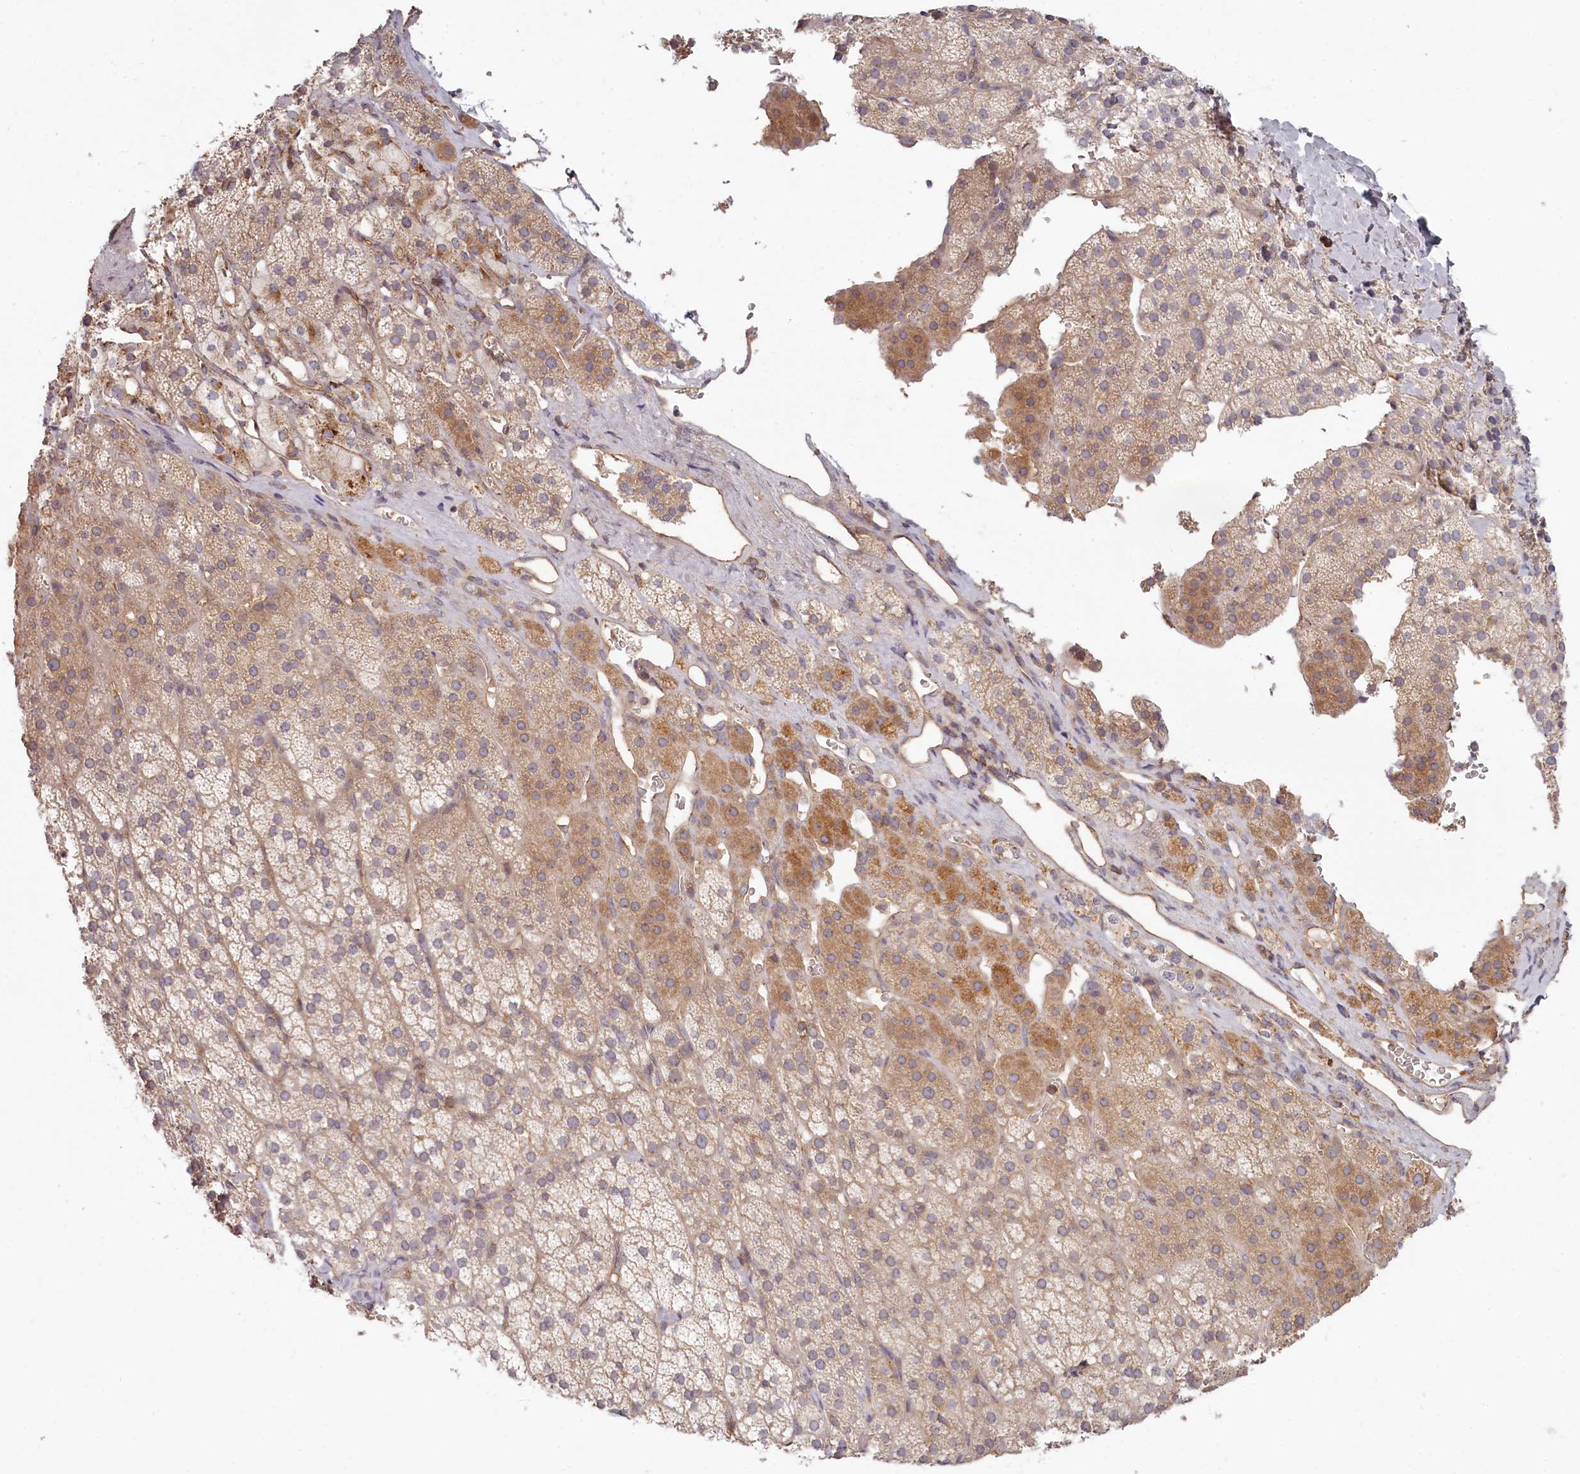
{"staining": {"intensity": "moderate", "quantity": "25%-75%", "location": "cytoplasmic/membranous"}, "tissue": "adrenal gland", "cell_type": "Glandular cells", "image_type": "normal", "snomed": [{"axis": "morphology", "description": "Normal tissue, NOS"}, {"axis": "topography", "description": "Adrenal gland"}], "caption": "Protein positivity by immunohistochemistry demonstrates moderate cytoplasmic/membranous expression in approximately 25%-75% of glandular cells in unremarkable adrenal gland.", "gene": "TMIE", "patient": {"sex": "female", "age": 44}}